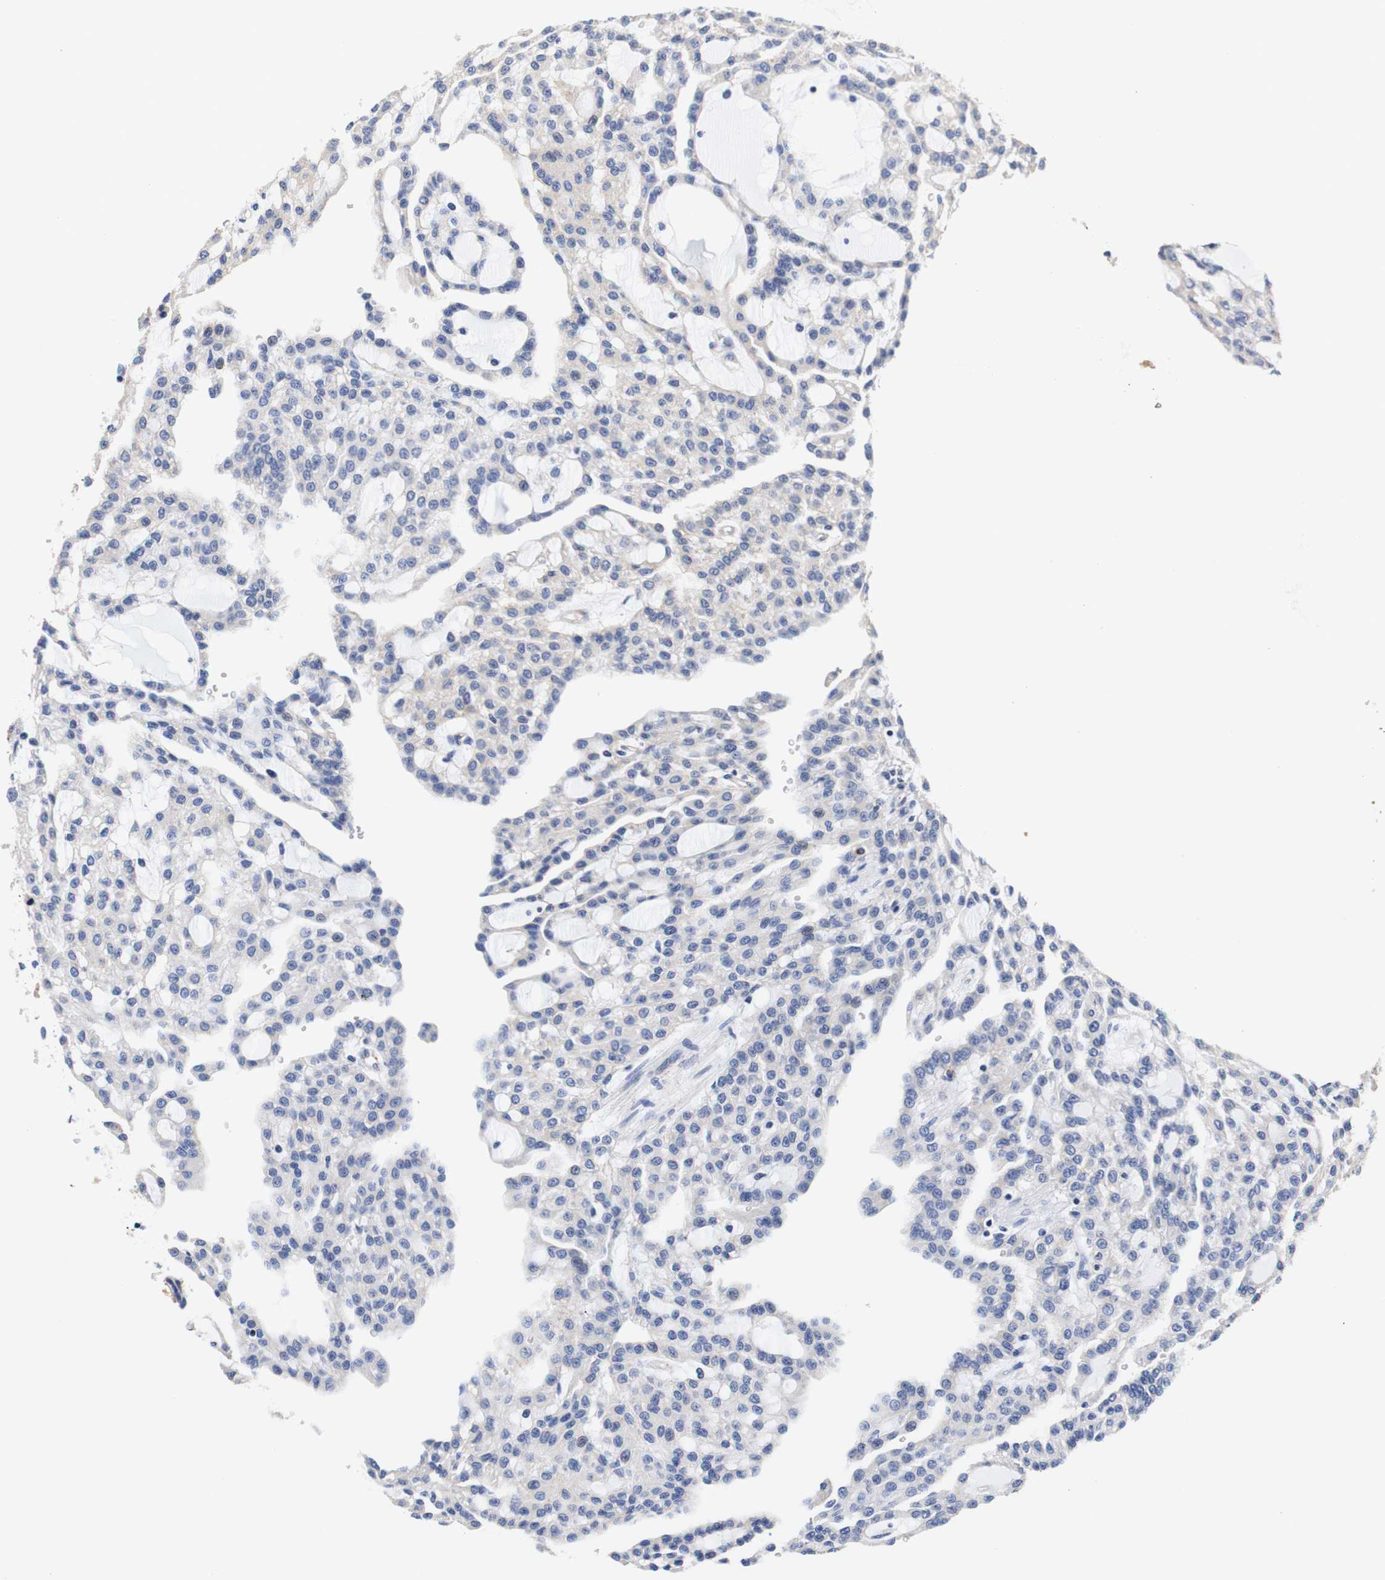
{"staining": {"intensity": "negative", "quantity": "none", "location": "none"}, "tissue": "renal cancer", "cell_type": "Tumor cells", "image_type": "cancer", "snomed": [{"axis": "morphology", "description": "Adenocarcinoma, NOS"}, {"axis": "topography", "description": "Kidney"}], "caption": "Tumor cells are negative for protein expression in human renal cancer. (IHC, brightfield microscopy, high magnification).", "gene": "CAMK4", "patient": {"sex": "male", "age": 63}}